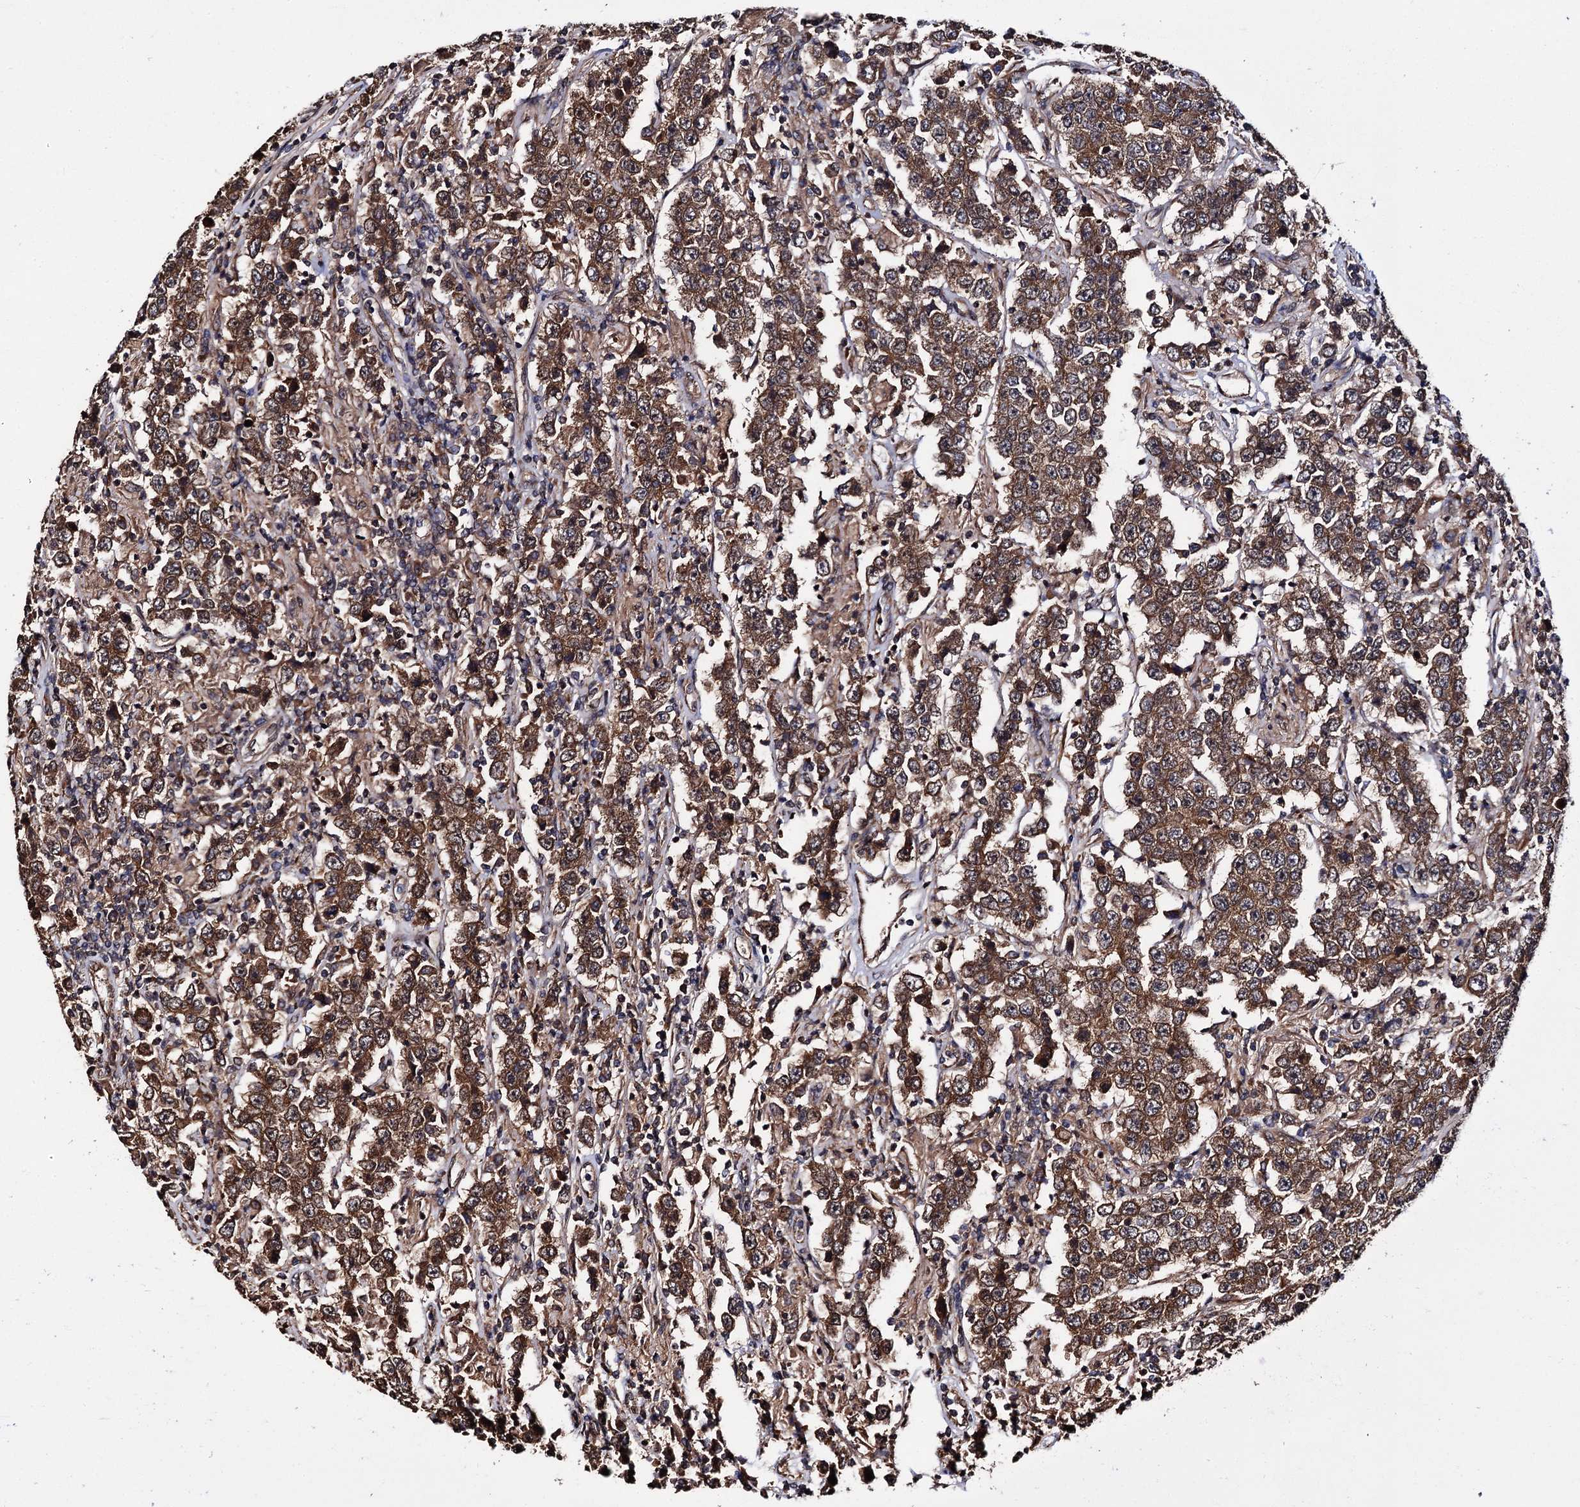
{"staining": {"intensity": "moderate", "quantity": ">75%", "location": "cytoplasmic/membranous"}, "tissue": "testis cancer", "cell_type": "Tumor cells", "image_type": "cancer", "snomed": [{"axis": "morphology", "description": "Normal tissue, NOS"}, {"axis": "morphology", "description": "Urothelial carcinoma, High grade"}, {"axis": "morphology", "description": "Seminoma, NOS"}, {"axis": "morphology", "description": "Carcinoma, Embryonal, NOS"}, {"axis": "topography", "description": "Urinary bladder"}, {"axis": "topography", "description": "Testis"}], "caption": "The photomicrograph displays staining of testis embryonal carcinoma, revealing moderate cytoplasmic/membranous protein expression (brown color) within tumor cells.", "gene": "MIER2", "patient": {"sex": "male", "age": 41}}